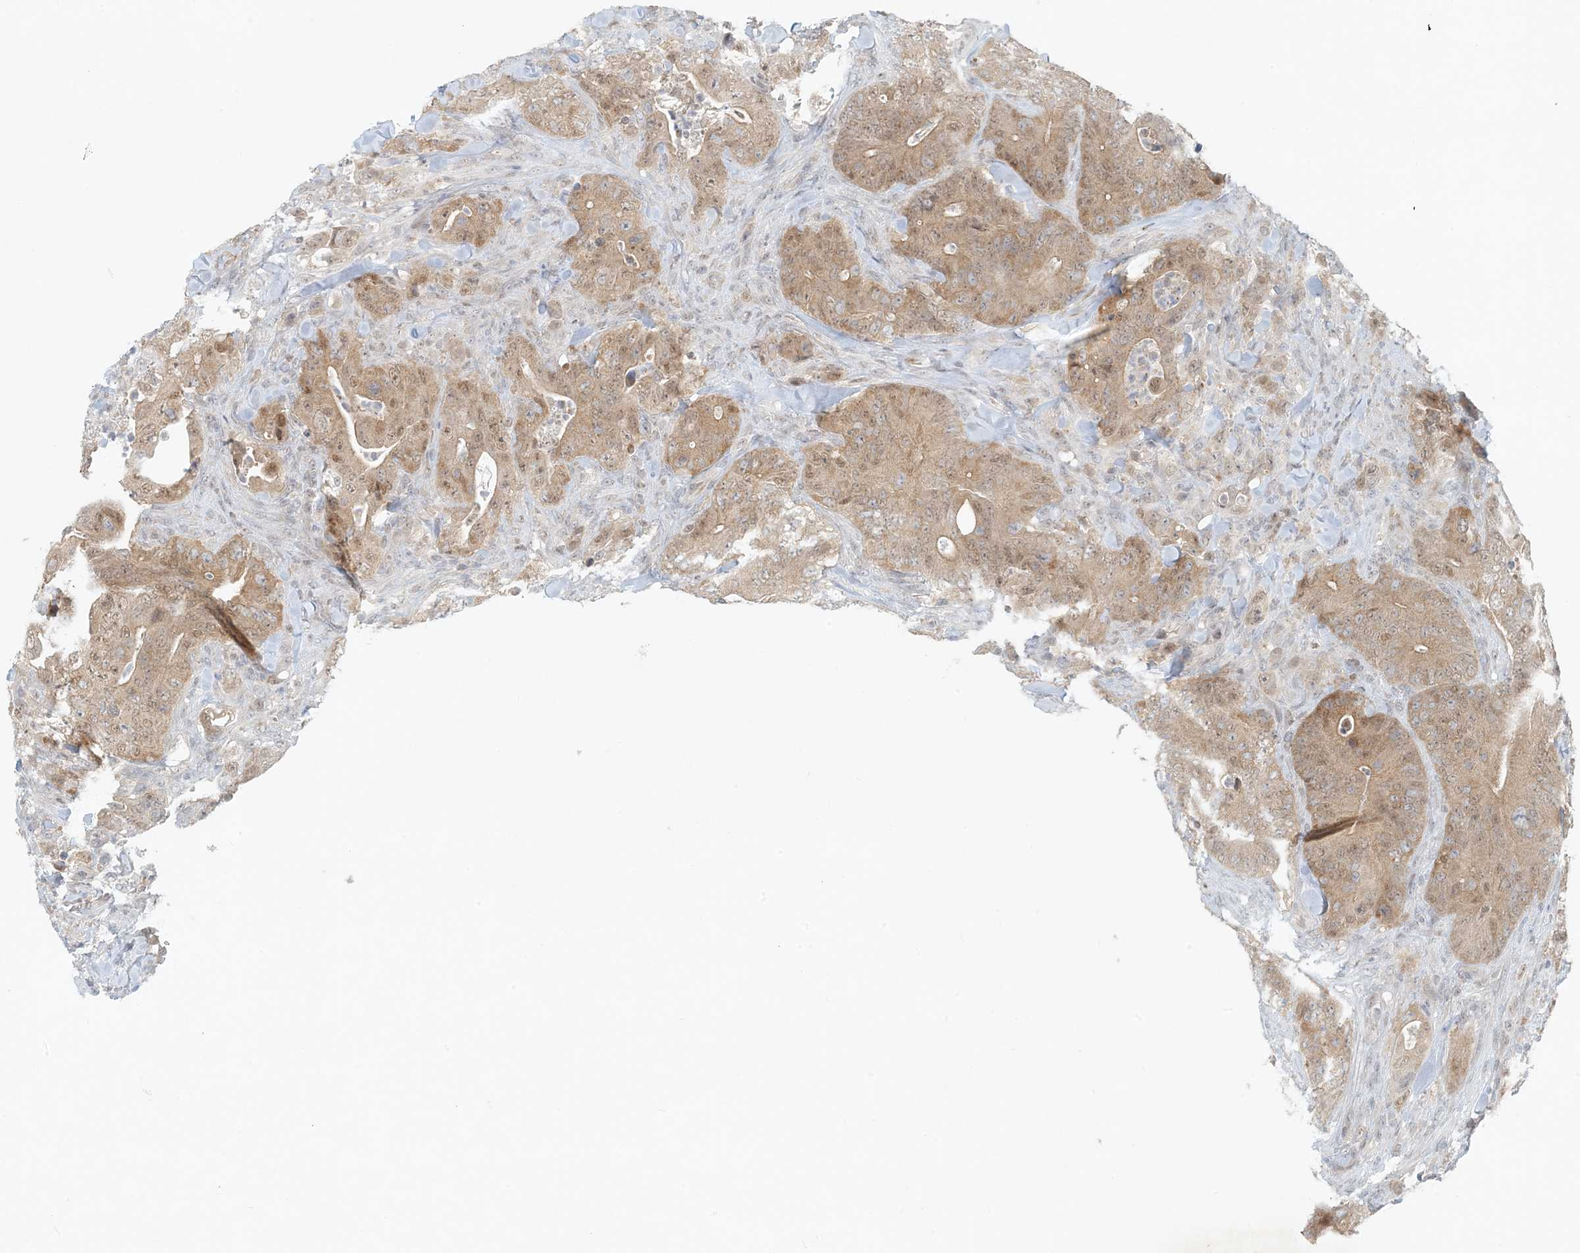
{"staining": {"intensity": "moderate", "quantity": ">75%", "location": "cytoplasmic/membranous"}, "tissue": "colorectal cancer", "cell_type": "Tumor cells", "image_type": "cancer", "snomed": [{"axis": "morphology", "description": "Normal tissue, NOS"}, {"axis": "topography", "description": "Colon"}], "caption": "The photomicrograph shows immunohistochemical staining of colorectal cancer. There is moderate cytoplasmic/membranous expression is identified in approximately >75% of tumor cells.", "gene": "OBI1", "patient": {"sex": "female", "age": 82}}